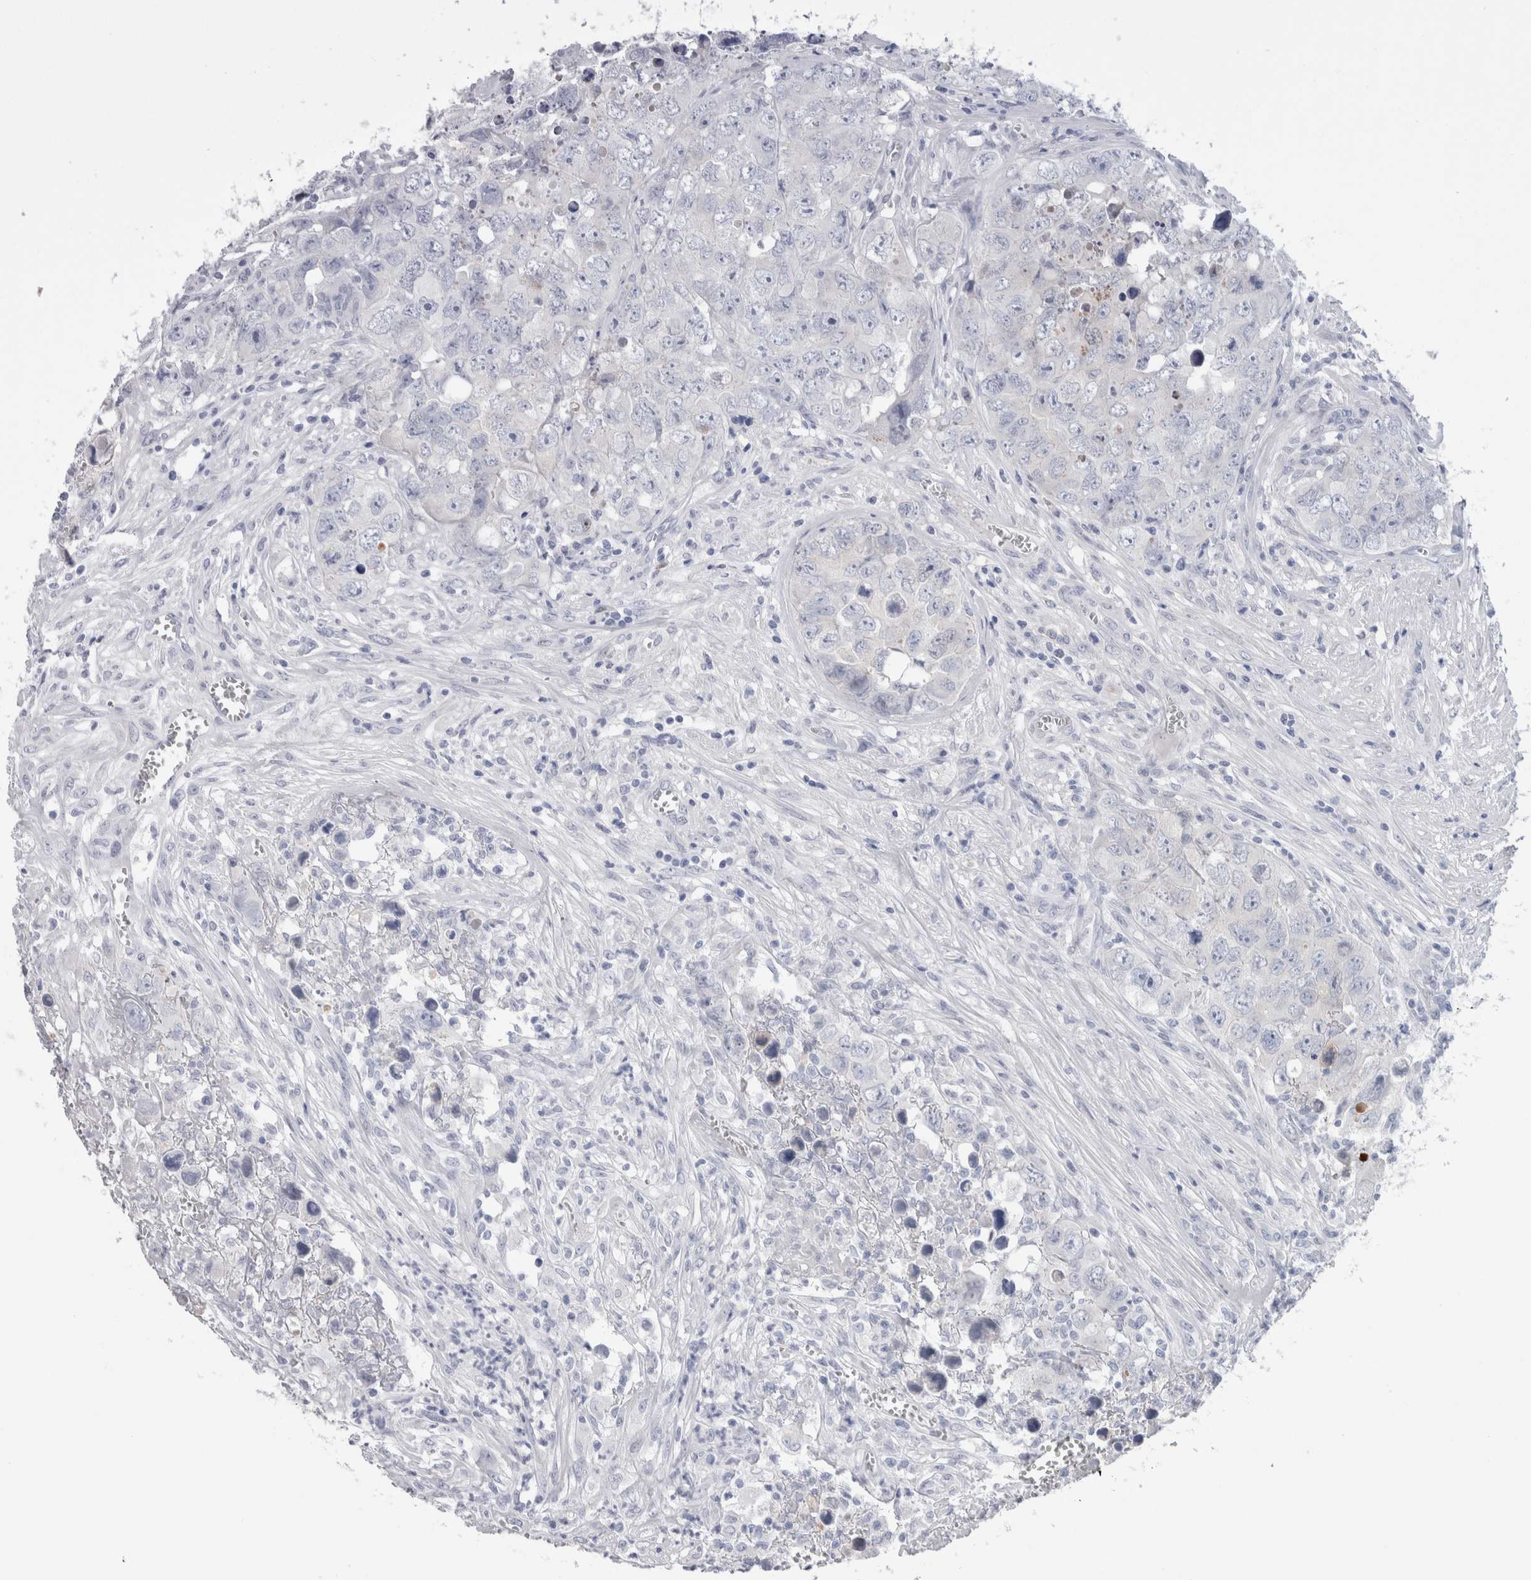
{"staining": {"intensity": "negative", "quantity": "none", "location": "none"}, "tissue": "testis cancer", "cell_type": "Tumor cells", "image_type": "cancer", "snomed": [{"axis": "morphology", "description": "Seminoma, NOS"}, {"axis": "morphology", "description": "Carcinoma, Embryonal, NOS"}, {"axis": "topography", "description": "Testis"}], "caption": "Immunohistochemical staining of human seminoma (testis) shows no significant expression in tumor cells.", "gene": "CA8", "patient": {"sex": "male", "age": 43}}